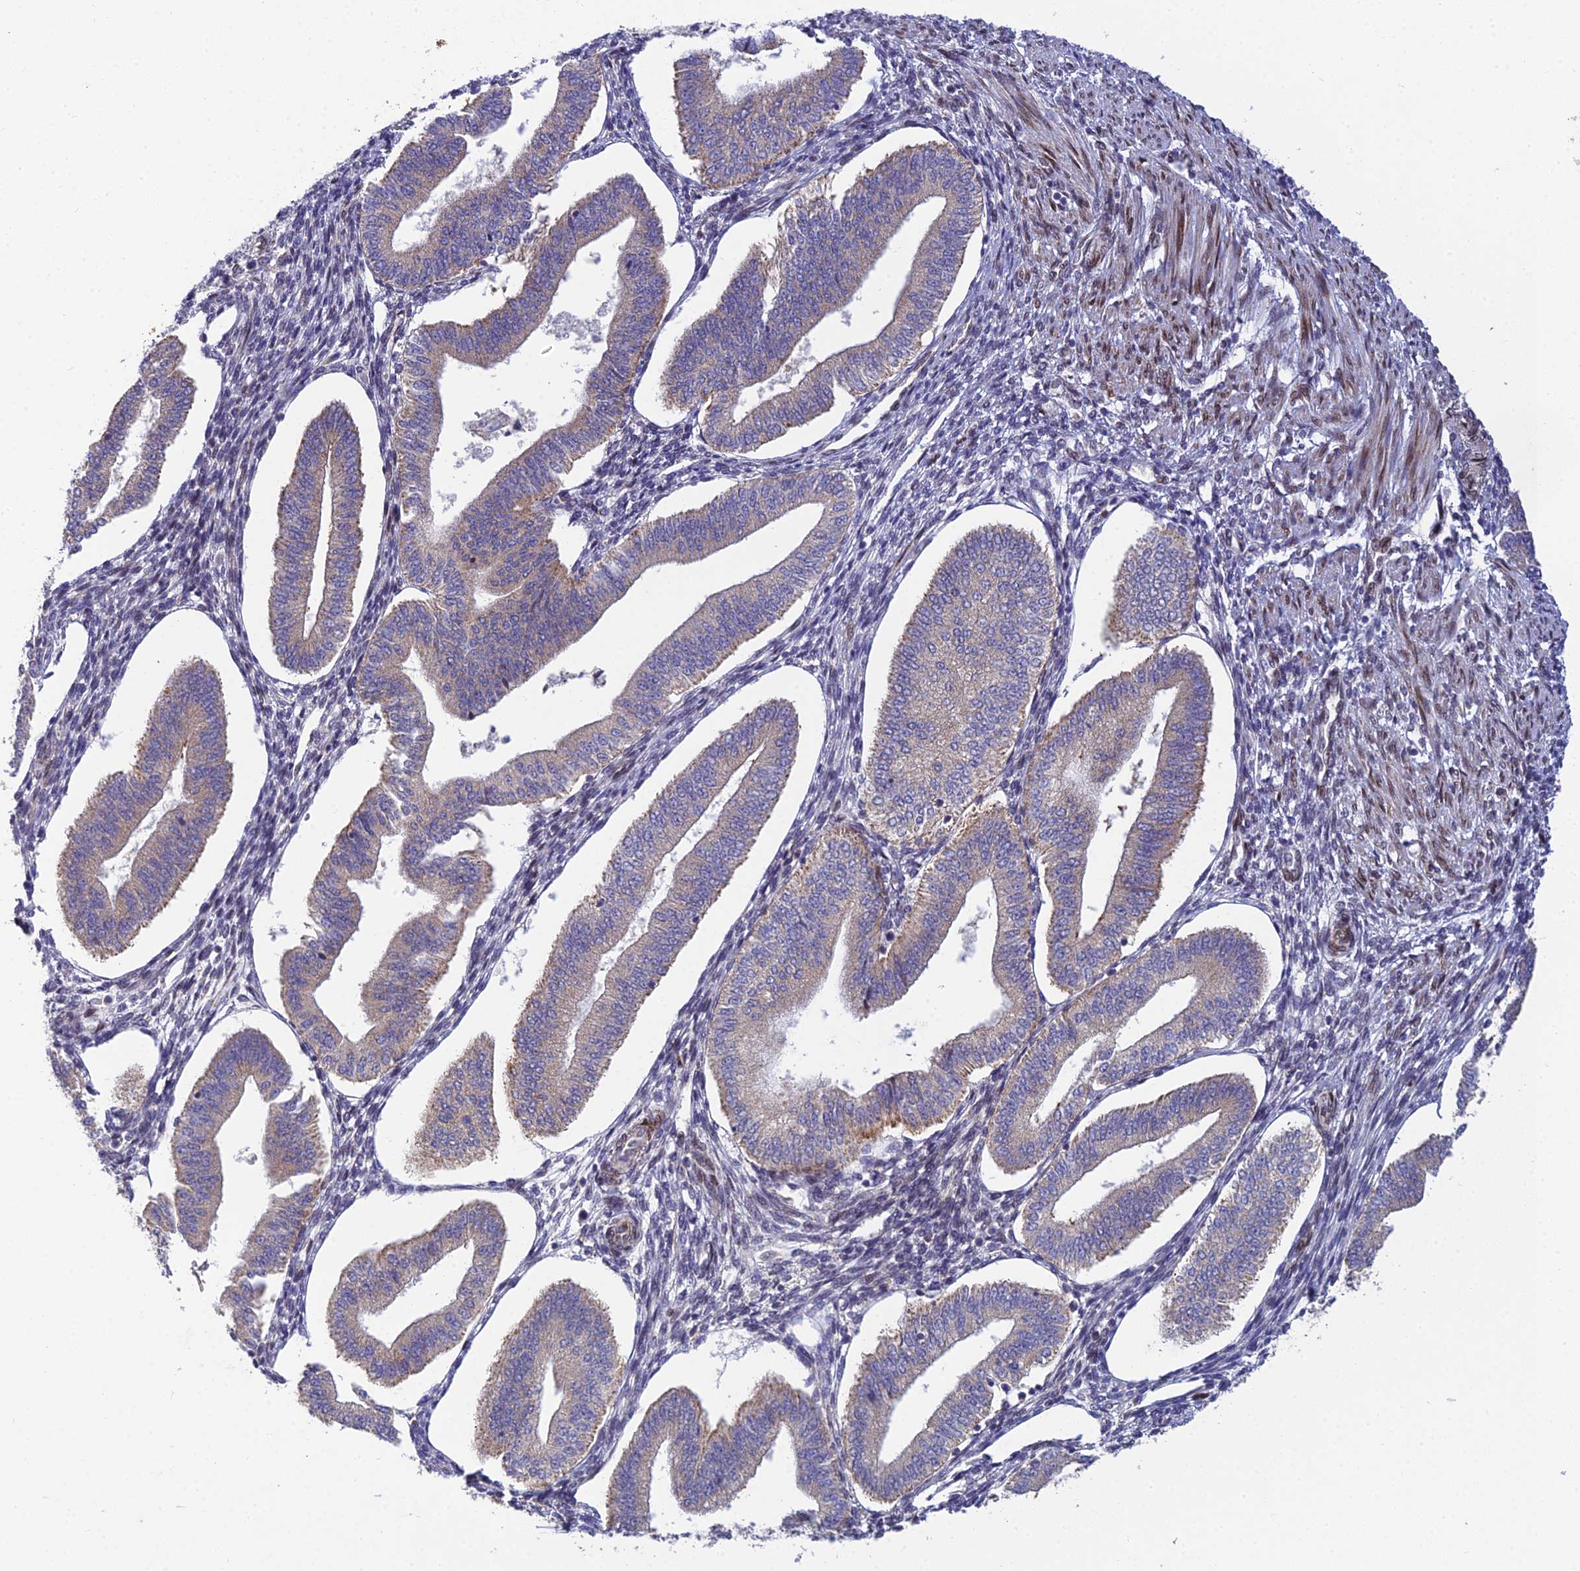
{"staining": {"intensity": "negative", "quantity": "none", "location": "none"}, "tissue": "endometrium", "cell_type": "Cells in endometrial stroma", "image_type": "normal", "snomed": [{"axis": "morphology", "description": "Normal tissue, NOS"}, {"axis": "topography", "description": "Endometrium"}], "caption": "Immunohistochemistry histopathology image of normal endometrium stained for a protein (brown), which shows no positivity in cells in endometrial stroma.", "gene": "MGAT2", "patient": {"sex": "female", "age": 34}}